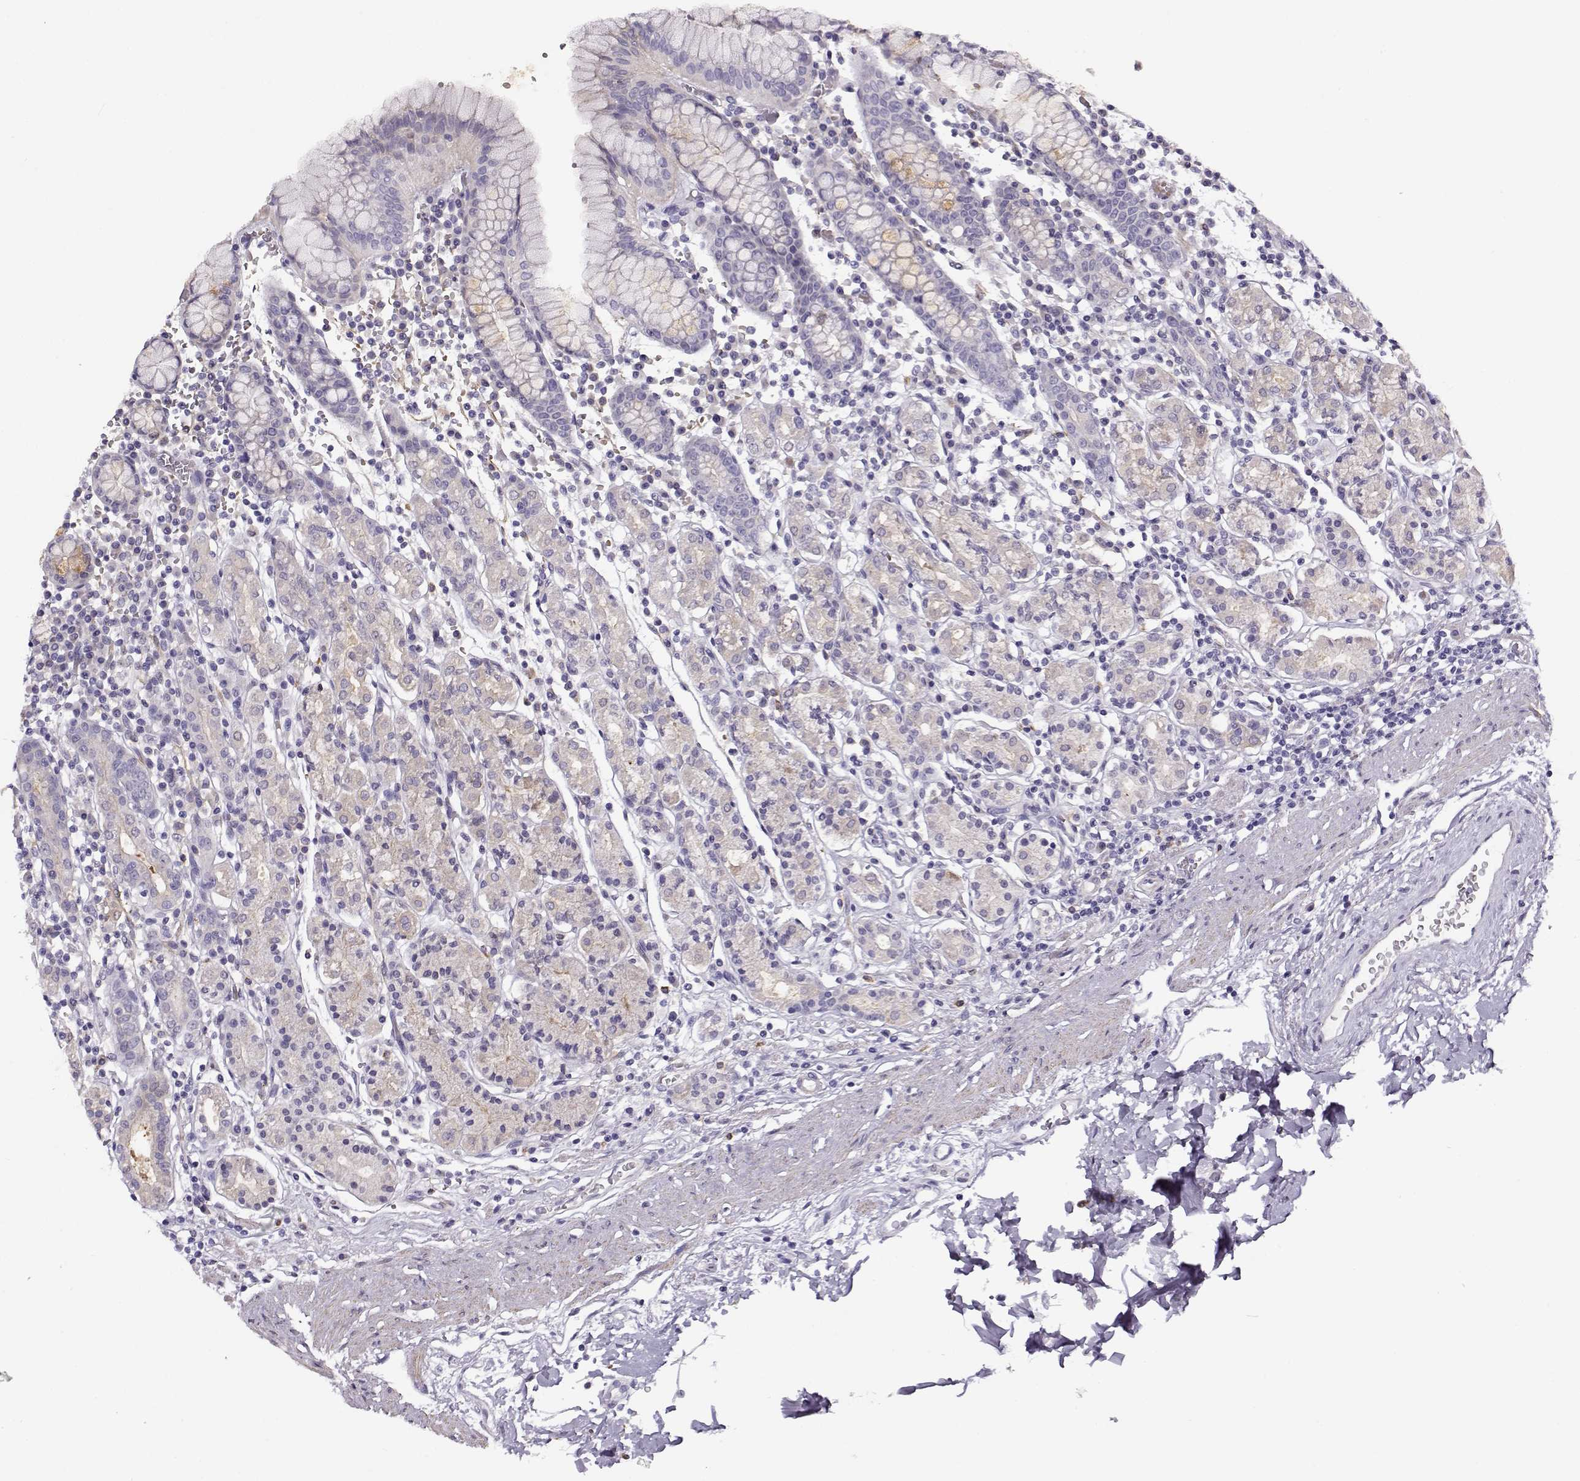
{"staining": {"intensity": "weak", "quantity": "<25%", "location": "cytoplasmic/membranous"}, "tissue": "stomach", "cell_type": "Glandular cells", "image_type": "normal", "snomed": [{"axis": "morphology", "description": "Normal tissue, NOS"}, {"axis": "topography", "description": "Stomach, upper"}, {"axis": "topography", "description": "Stomach"}], "caption": "Immunohistochemistry (IHC) photomicrograph of benign stomach stained for a protein (brown), which demonstrates no positivity in glandular cells. (DAB (3,3'-diaminobenzidine) immunohistochemistry visualized using brightfield microscopy, high magnification).", "gene": "UCP3", "patient": {"sex": "male", "age": 62}}